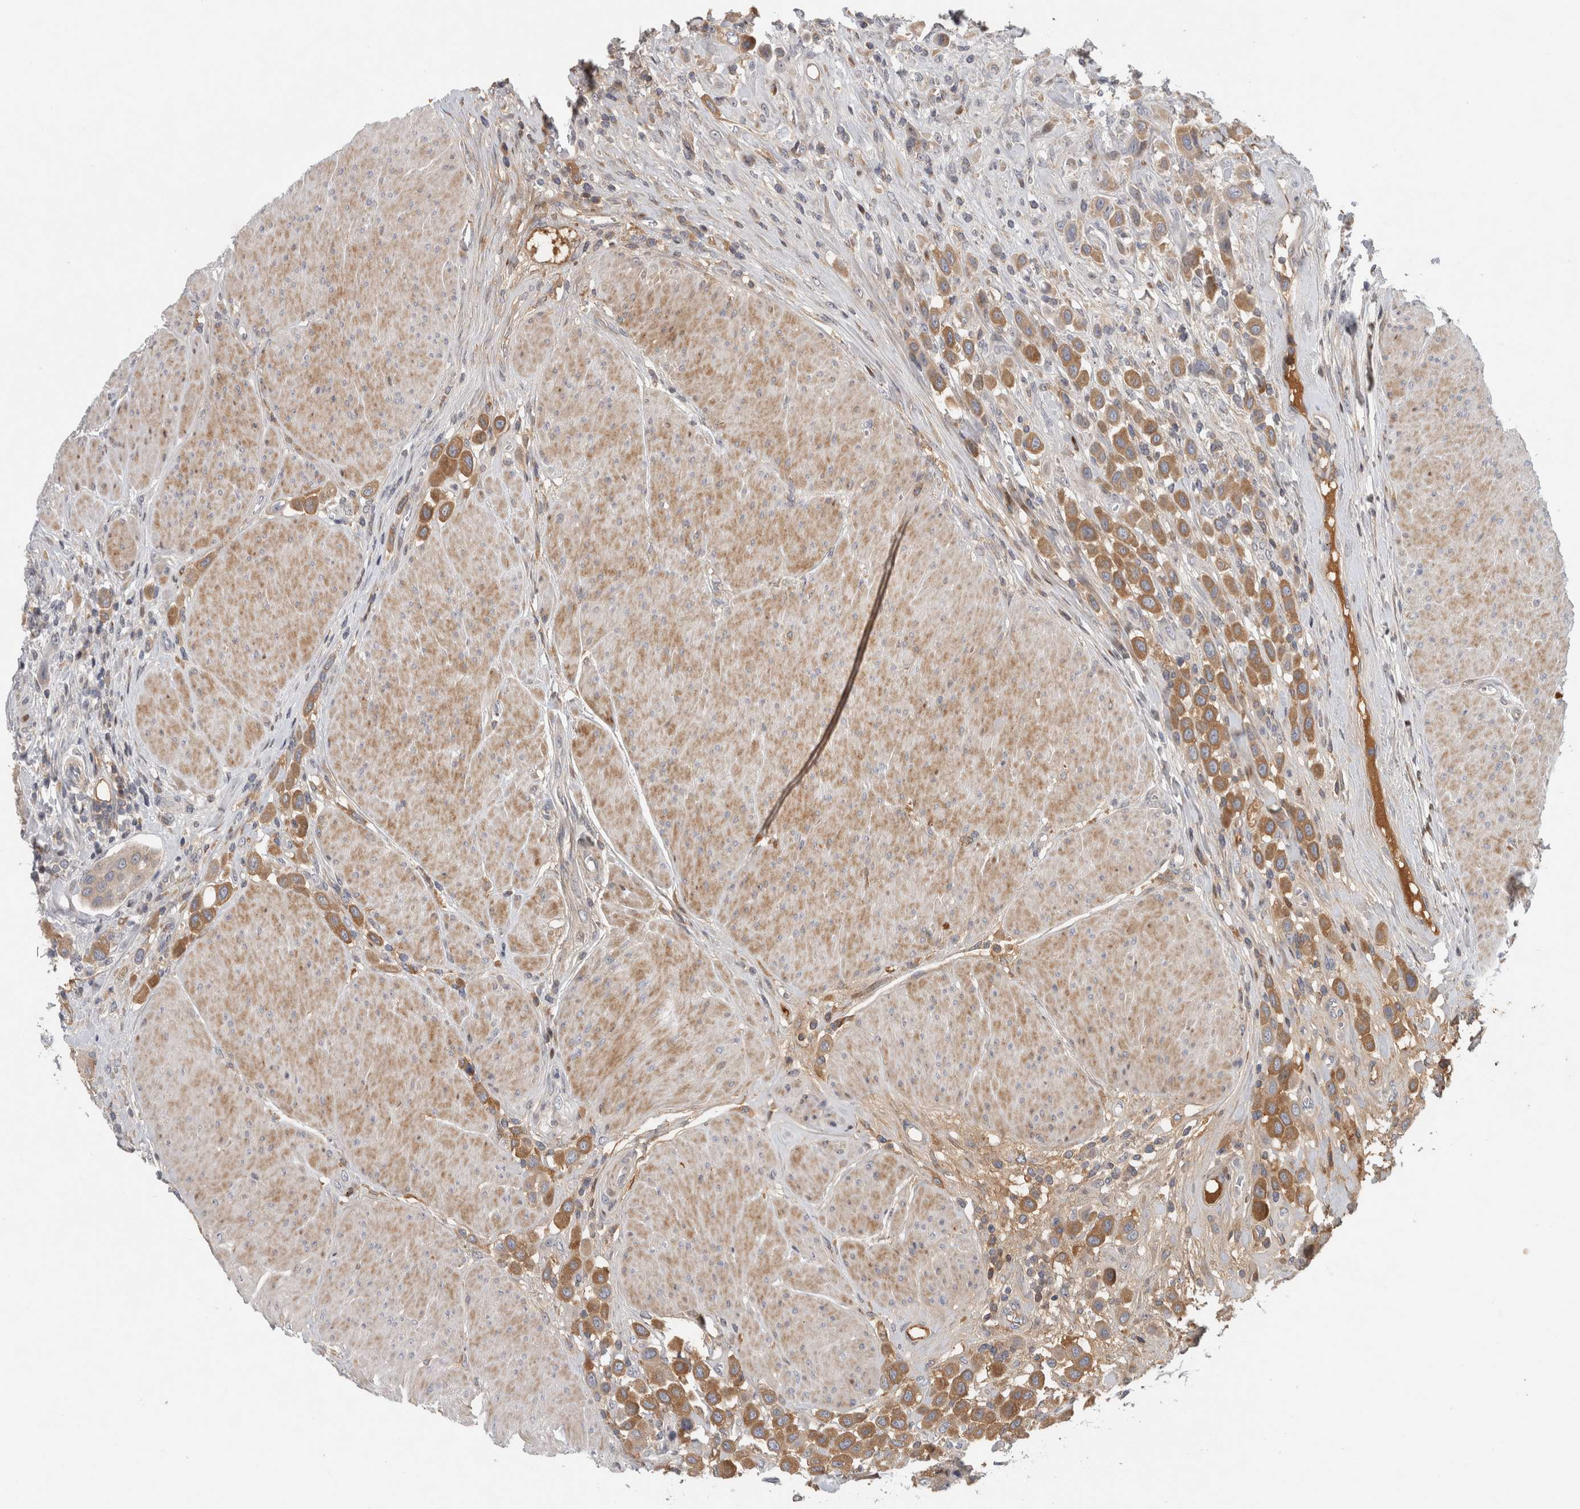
{"staining": {"intensity": "moderate", "quantity": ">75%", "location": "cytoplasmic/membranous"}, "tissue": "urothelial cancer", "cell_type": "Tumor cells", "image_type": "cancer", "snomed": [{"axis": "morphology", "description": "Urothelial carcinoma, High grade"}, {"axis": "topography", "description": "Urinary bladder"}], "caption": "A high-resolution photomicrograph shows IHC staining of high-grade urothelial carcinoma, which displays moderate cytoplasmic/membranous staining in about >75% of tumor cells.", "gene": "RBM48", "patient": {"sex": "male", "age": 50}}